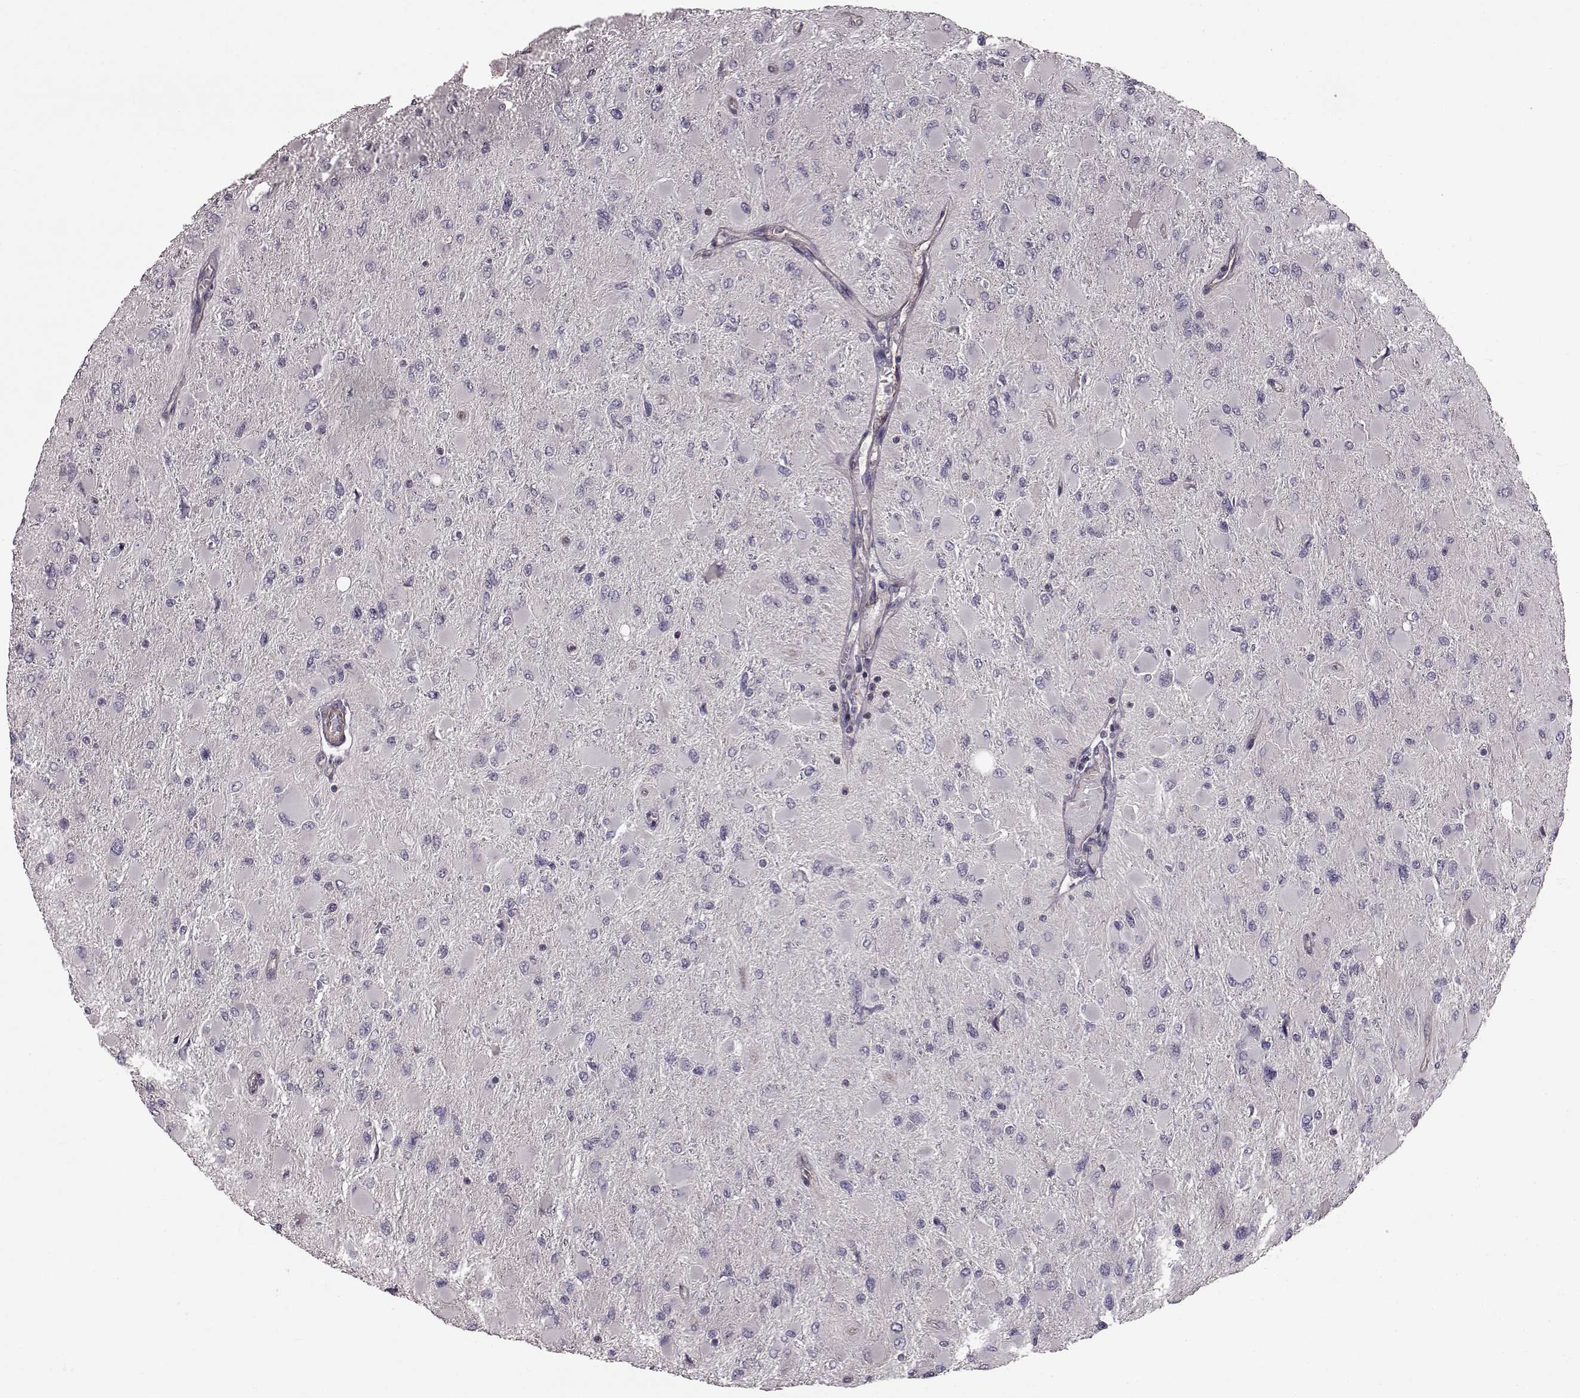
{"staining": {"intensity": "negative", "quantity": "none", "location": "none"}, "tissue": "glioma", "cell_type": "Tumor cells", "image_type": "cancer", "snomed": [{"axis": "morphology", "description": "Glioma, malignant, High grade"}, {"axis": "topography", "description": "Cerebral cortex"}], "caption": "Micrograph shows no protein positivity in tumor cells of high-grade glioma (malignant) tissue. Nuclei are stained in blue.", "gene": "SLC22A18", "patient": {"sex": "female", "age": 36}}